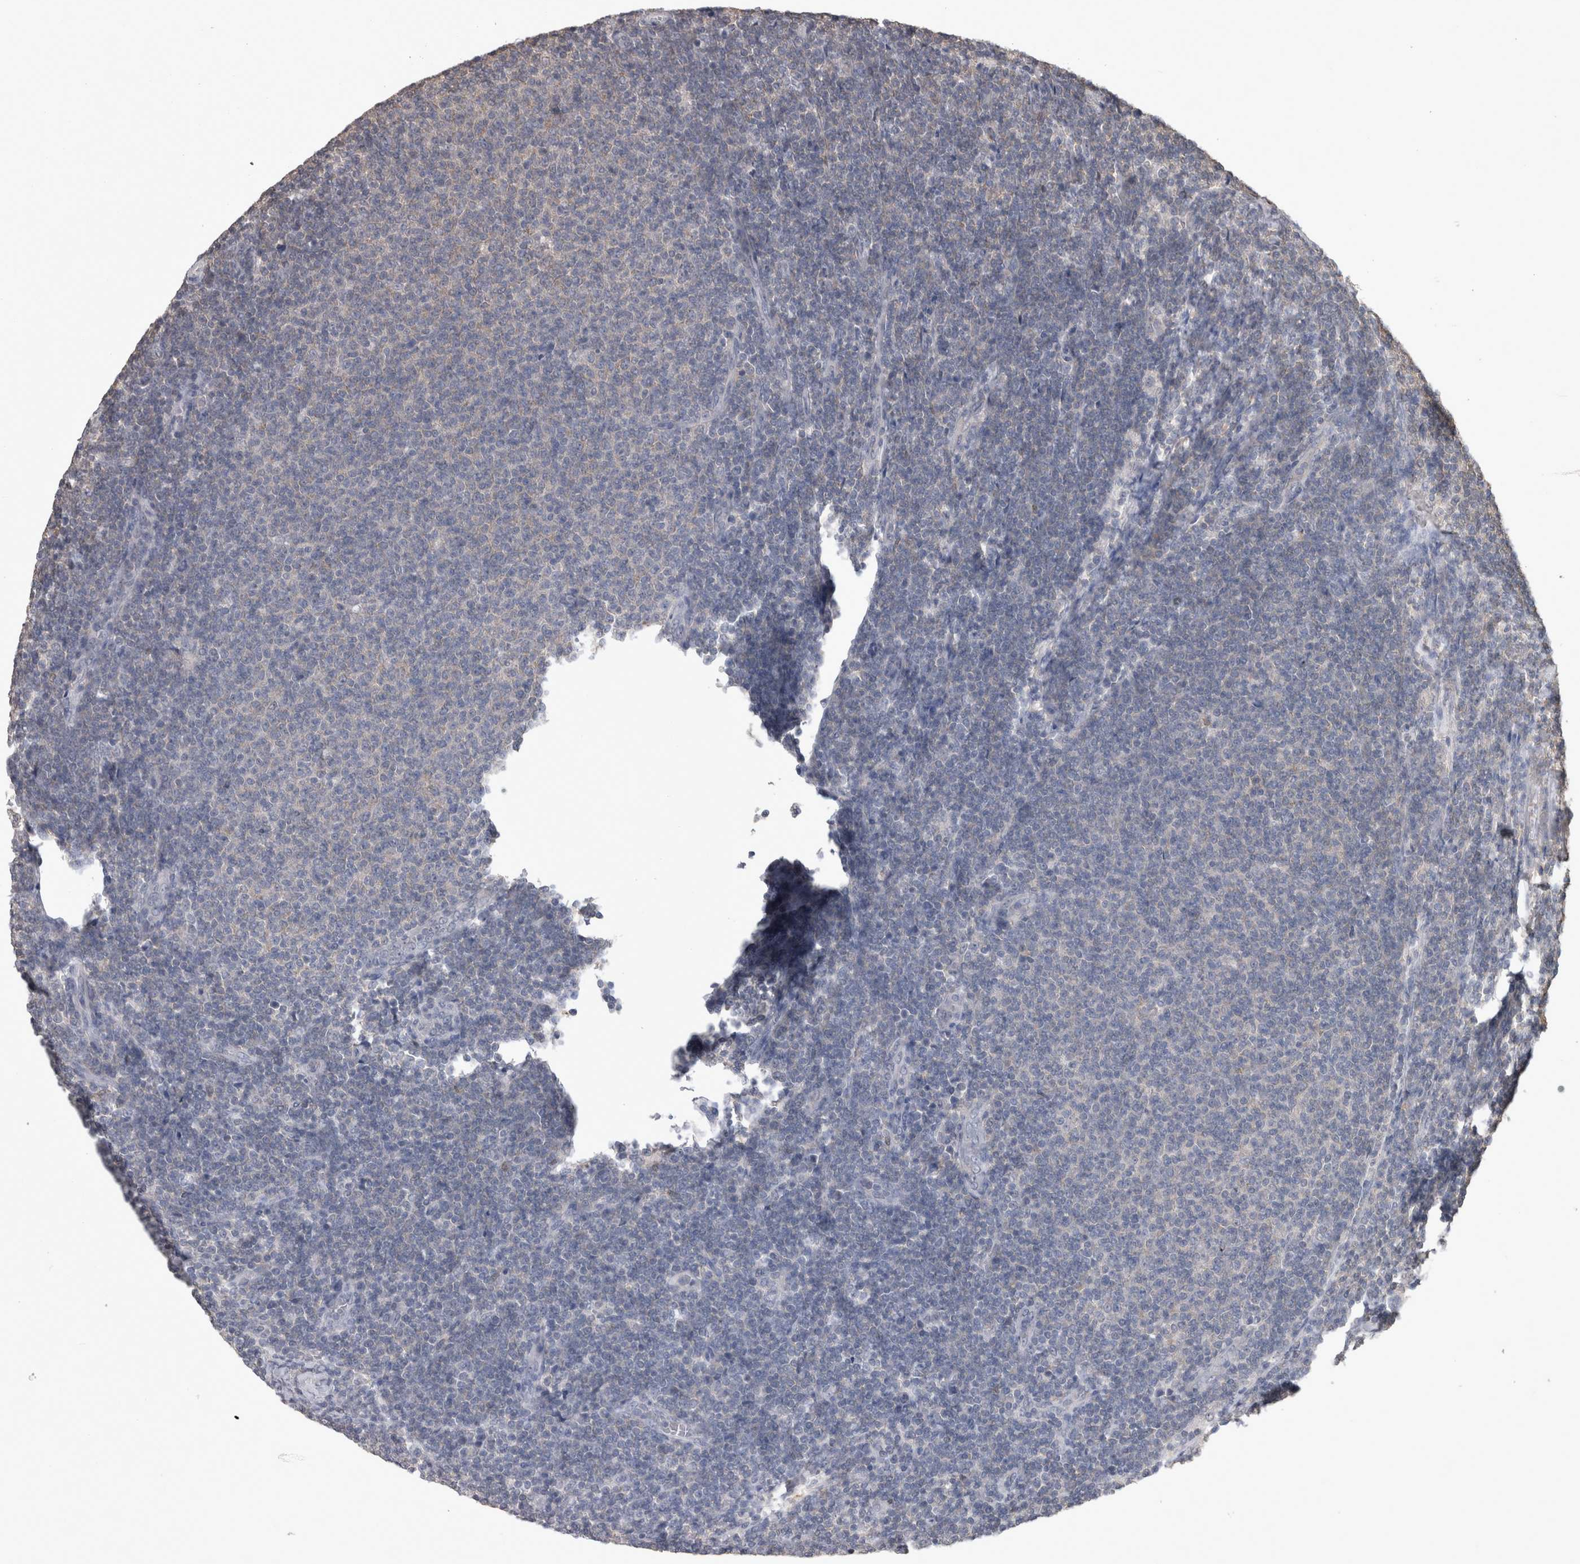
{"staining": {"intensity": "negative", "quantity": "none", "location": "none"}, "tissue": "lymphoma", "cell_type": "Tumor cells", "image_type": "cancer", "snomed": [{"axis": "morphology", "description": "Malignant lymphoma, non-Hodgkin's type, Low grade"}, {"axis": "topography", "description": "Lymph node"}], "caption": "Immunohistochemistry (IHC) of low-grade malignant lymphoma, non-Hodgkin's type displays no staining in tumor cells. Nuclei are stained in blue.", "gene": "DDX6", "patient": {"sex": "male", "age": 66}}